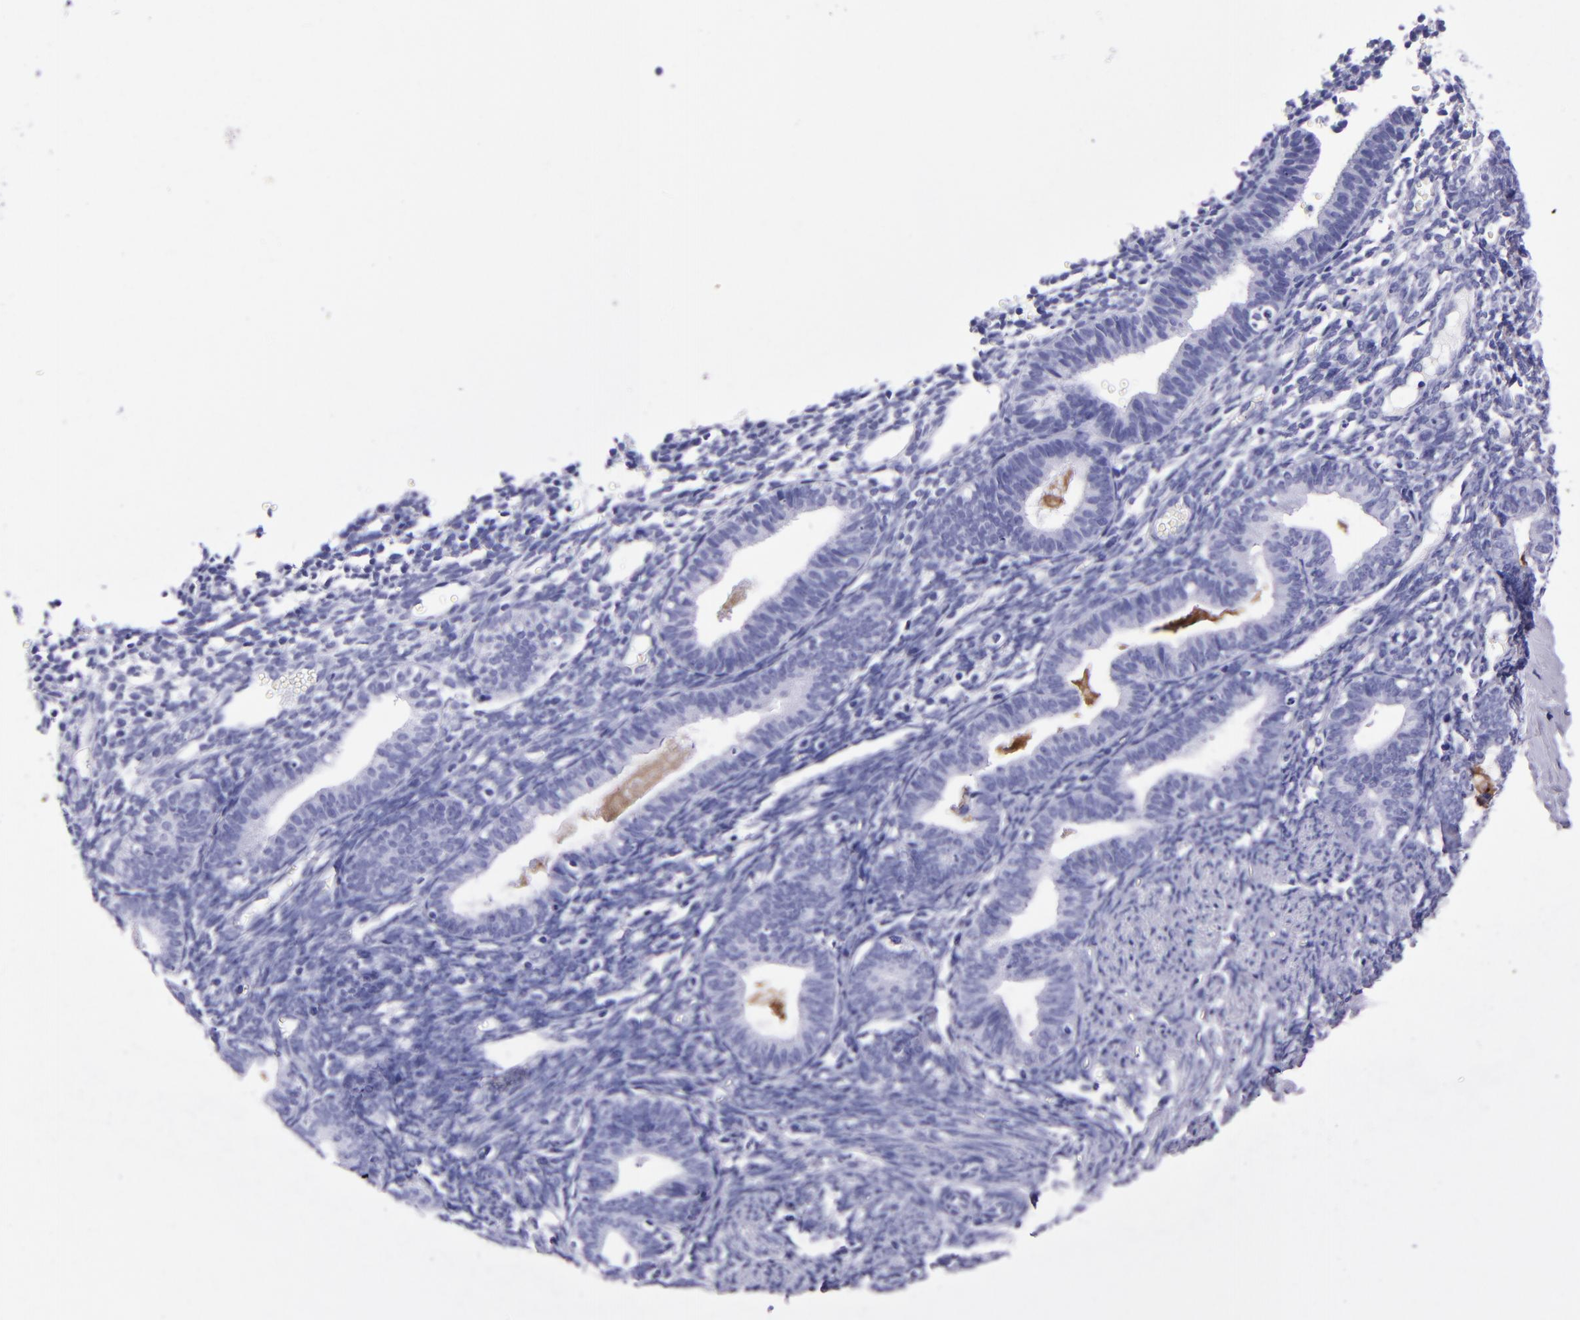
{"staining": {"intensity": "negative", "quantity": "none", "location": "none"}, "tissue": "endometrium", "cell_type": "Cells in endometrial stroma", "image_type": "normal", "snomed": [{"axis": "morphology", "description": "Normal tissue, NOS"}, {"axis": "topography", "description": "Endometrium"}], "caption": "Immunohistochemical staining of unremarkable human endometrium reveals no significant expression in cells in endometrial stroma.", "gene": "TYRP1", "patient": {"sex": "female", "age": 61}}